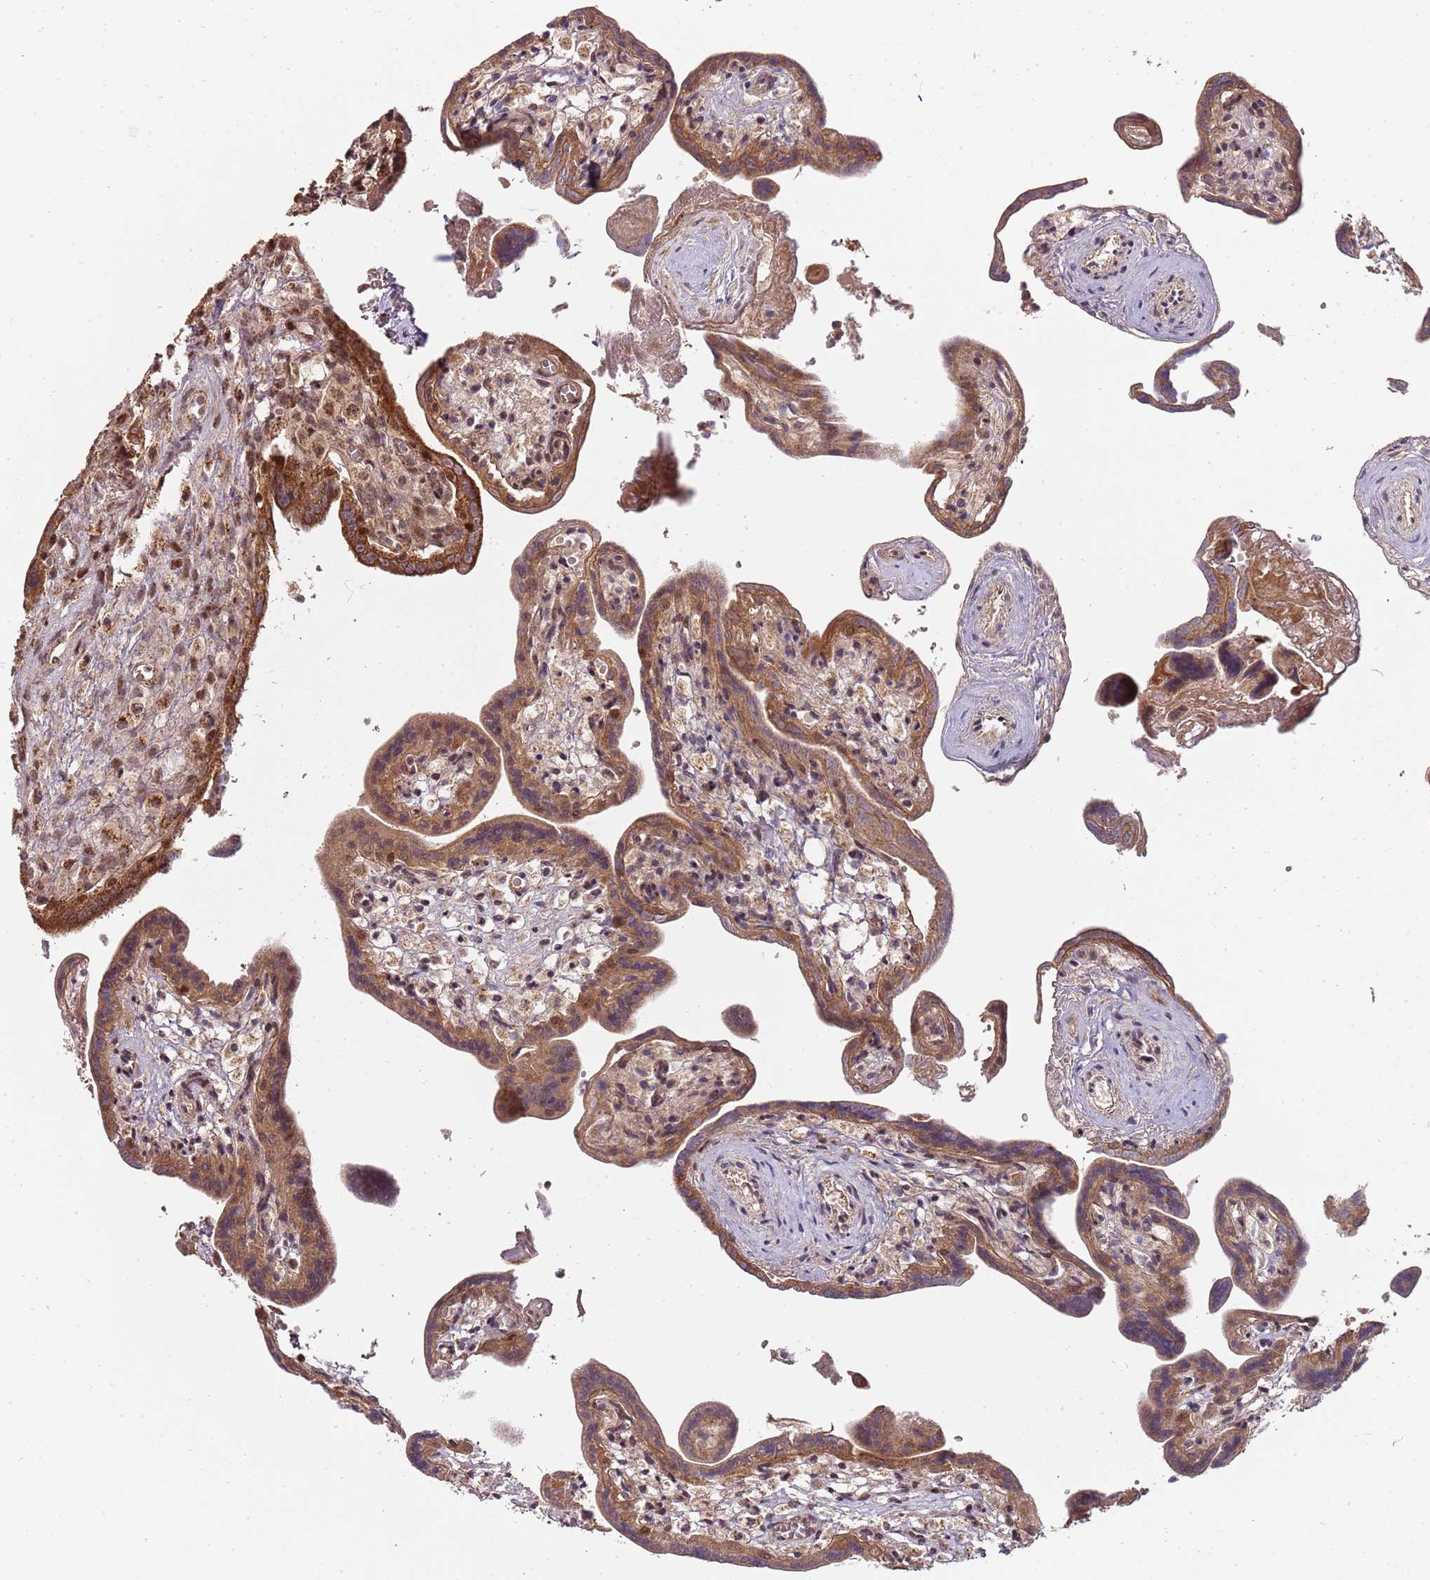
{"staining": {"intensity": "moderate", "quantity": ">75%", "location": "cytoplasmic/membranous"}, "tissue": "placenta", "cell_type": "Trophoblastic cells", "image_type": "normal", "snomed": [{"axis": "morphology", "description": "Normal tissue, NOS"}, {"axis": "topography", "description": "Placenta"}], "caption": "Protein expression by IHC demonstrates moderate cytoplasmic/membranous positivity in about >75% of trophoblastic cells in unremarkable placenta.", "gene": "EDC3", "patient": {"sex": "female", "age": 37}}